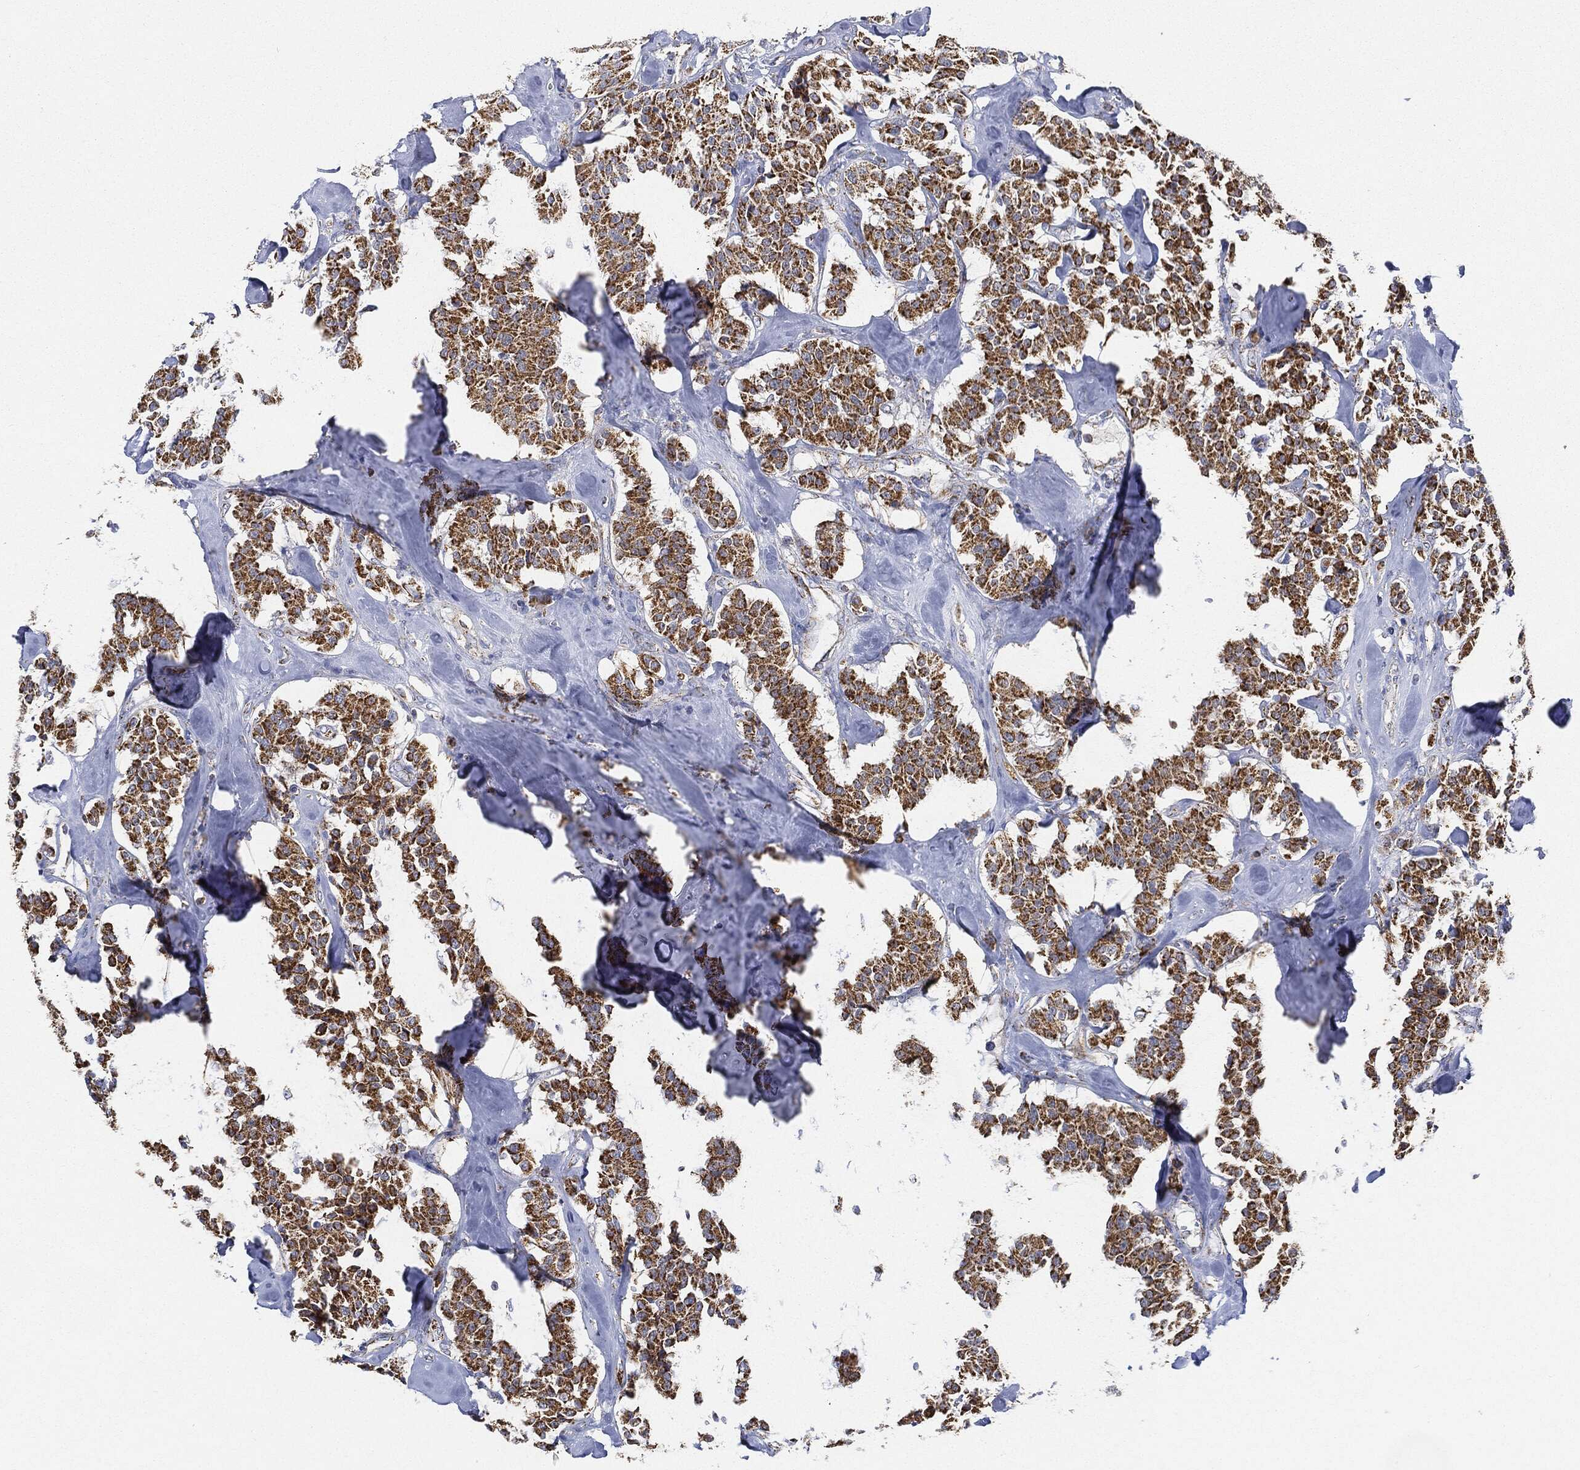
{"staining": {"intensity": "strong", "quantity": ">75%", "location": "cytoplasmic/membranous"}, "tissue": "carcinoid", "cell_type": "Tumor cells", "image_type": "cancer", "snomed": [{"axis": "morphology", "description": "Carcinoid, malignant, NOS"}, {"axis": "topography", "description": "Pancreas"}], "caption": "The image exhibits staining of carcinoid (malignant), revealing strong cytoplasmic/membranous protein positivity (brown color) within tumor cells.", "gene": "CAPN15", "patient": {"sex": "male", "age": 41}}